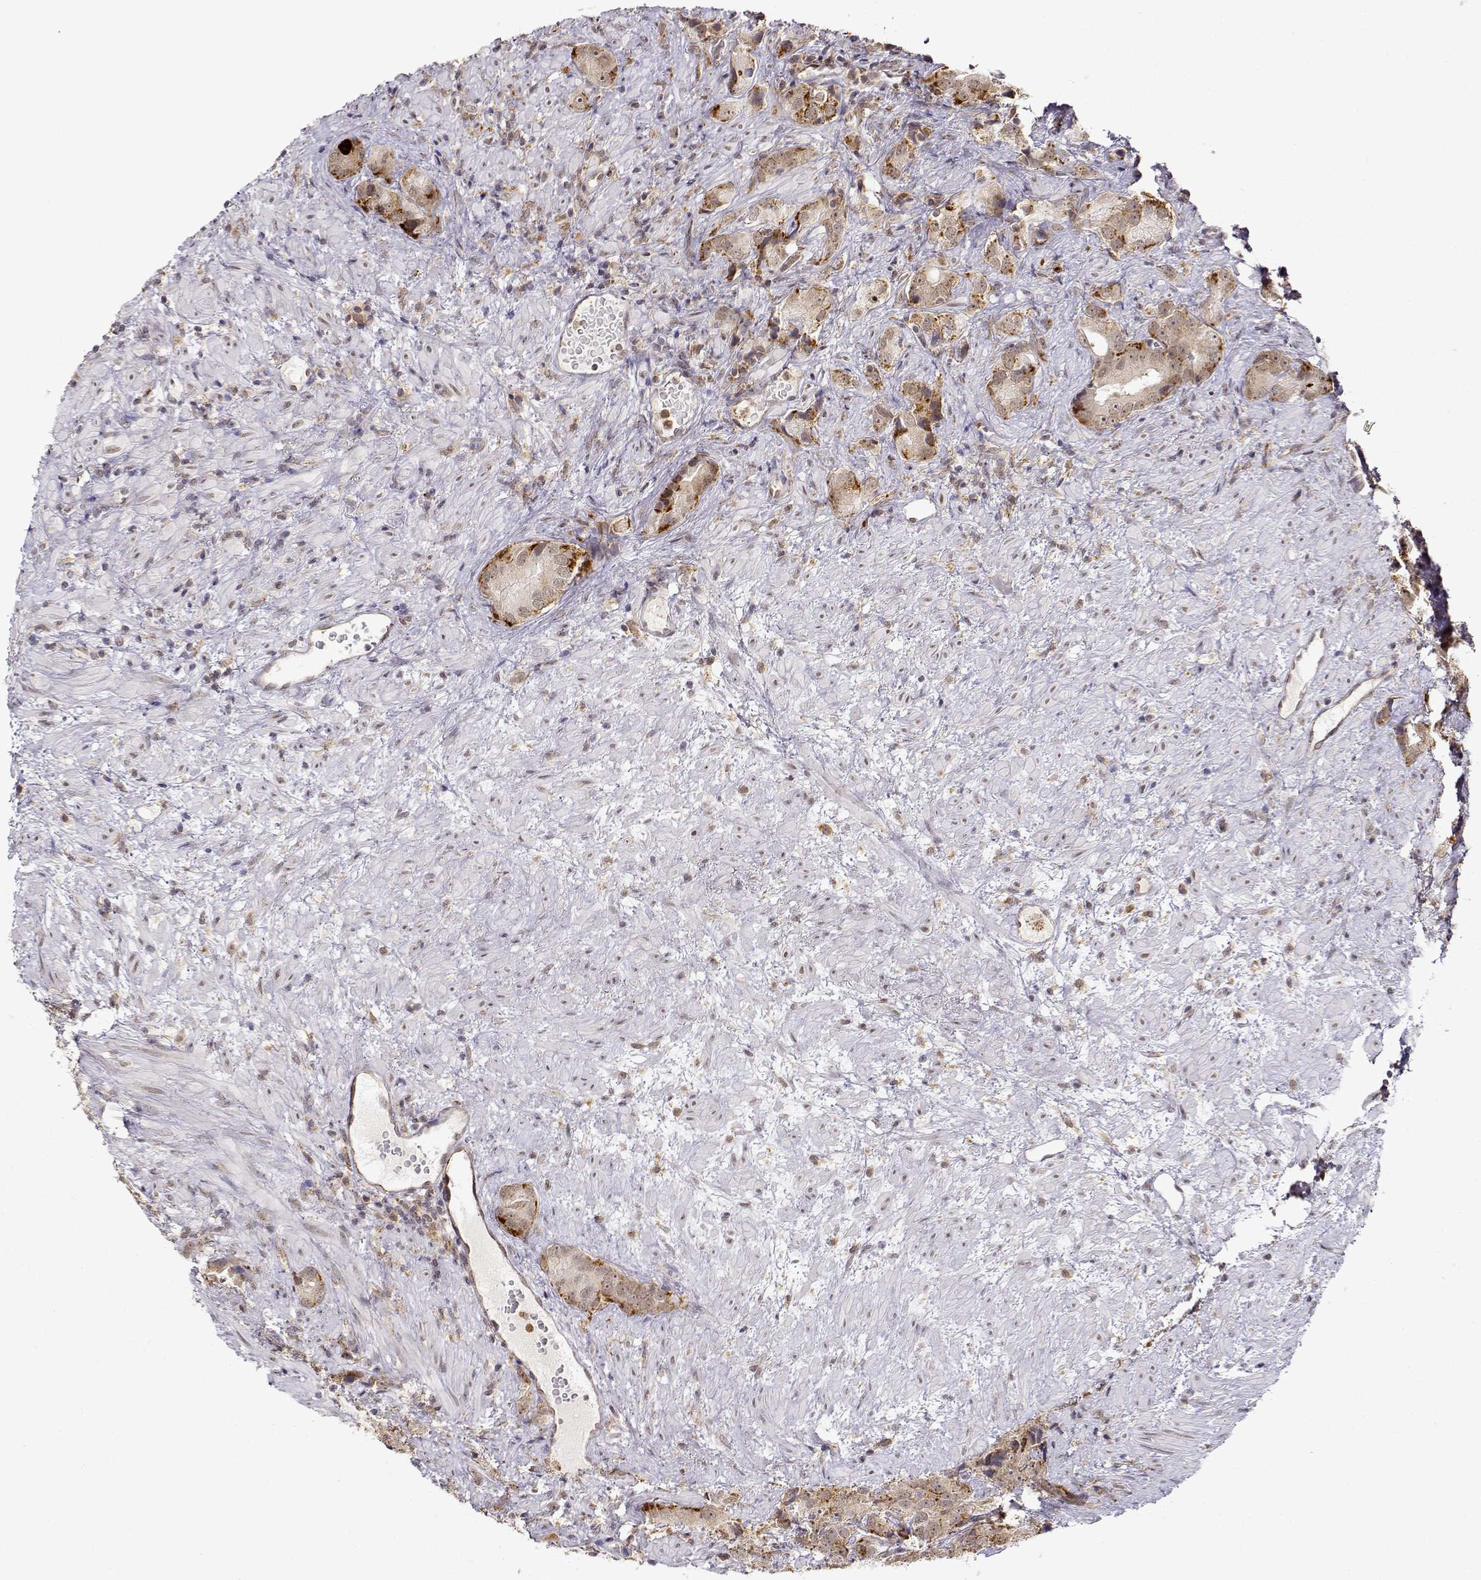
{"staining": {"intensity": "weak", "quantity": ">75%", "location": "cytoplasmic/membranous,nuclear"}, "tissue": "prostate cancer", "cell_type": "Tumor cells", "image_type": "cancer", "snomed": [{"axis": "morphology", "description": "Adenocarcinoma, High grade"}, {"axis": "topography", "description": "Prostate"}], "caption": "Immunohistochemistry (DAB (3,3'-diaminobenzidine)) staining of human prostate high-grade adenocarcinoma displays weak cytoplasmic/membranous and nuclear protein staining in about >75% of tumor cells.", "gene": "RNF13", "patient": {"sex": "male", "age": 90}}